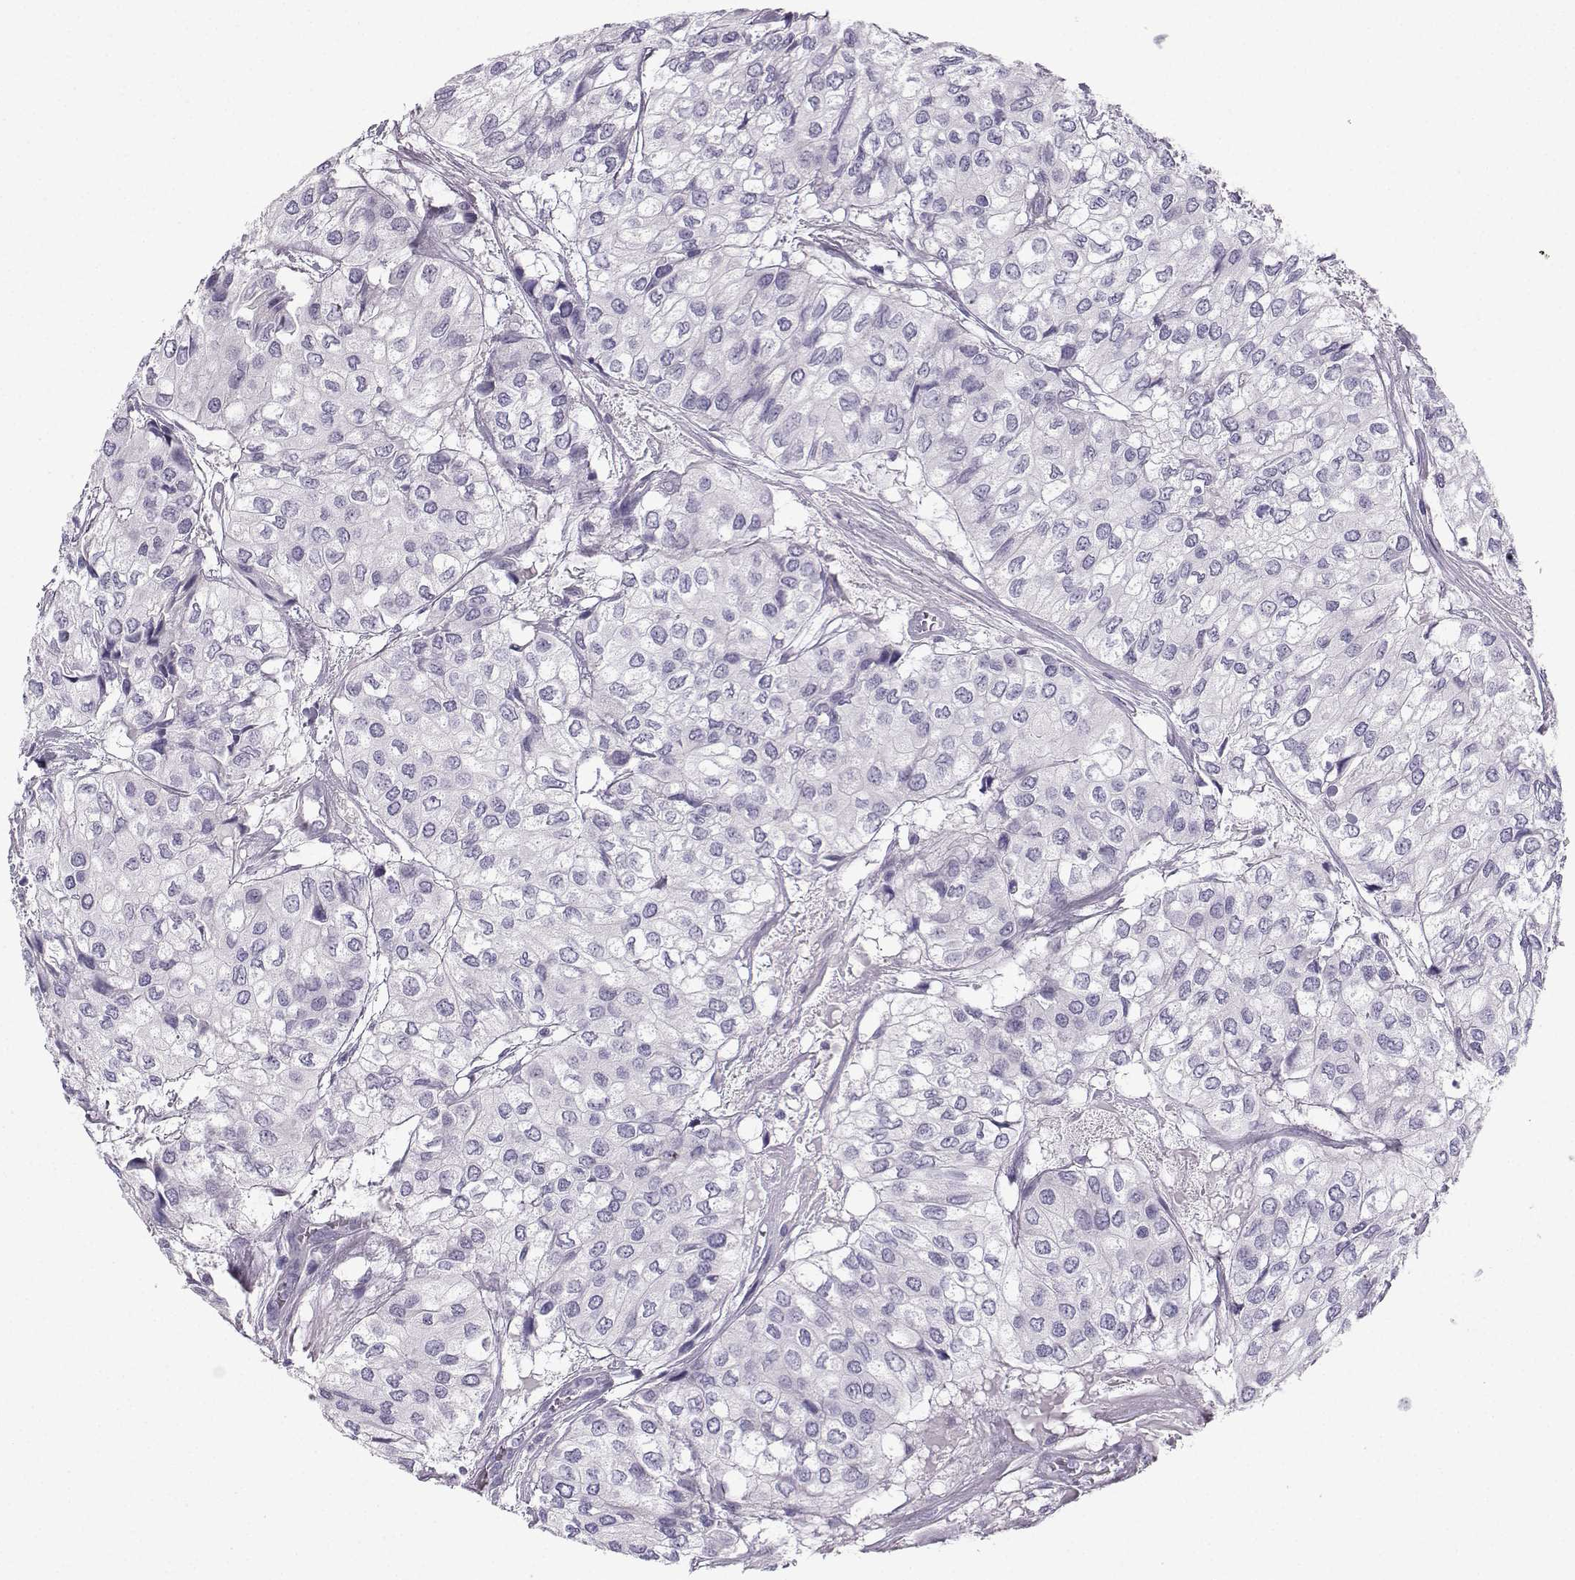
{"staining": {"intensity": "negative", "quantity": "none", "location": "none"}, "tissue": "urothelial cancer", "cell_type": "Tumor cells", "image_type": "cancer", "snomed": [{"axis": "morphology", "description": "Urothelial carcinoma, High grade"}, {"axis": "topography", "description": "Urinary bladder"}], "caption": "A micrograph of human urothelial carcinoma (high-grade) is negative for staining in tumor cells.", "gene": "ZBTB8B", "patient": {"sex": "male", "age": 73}}